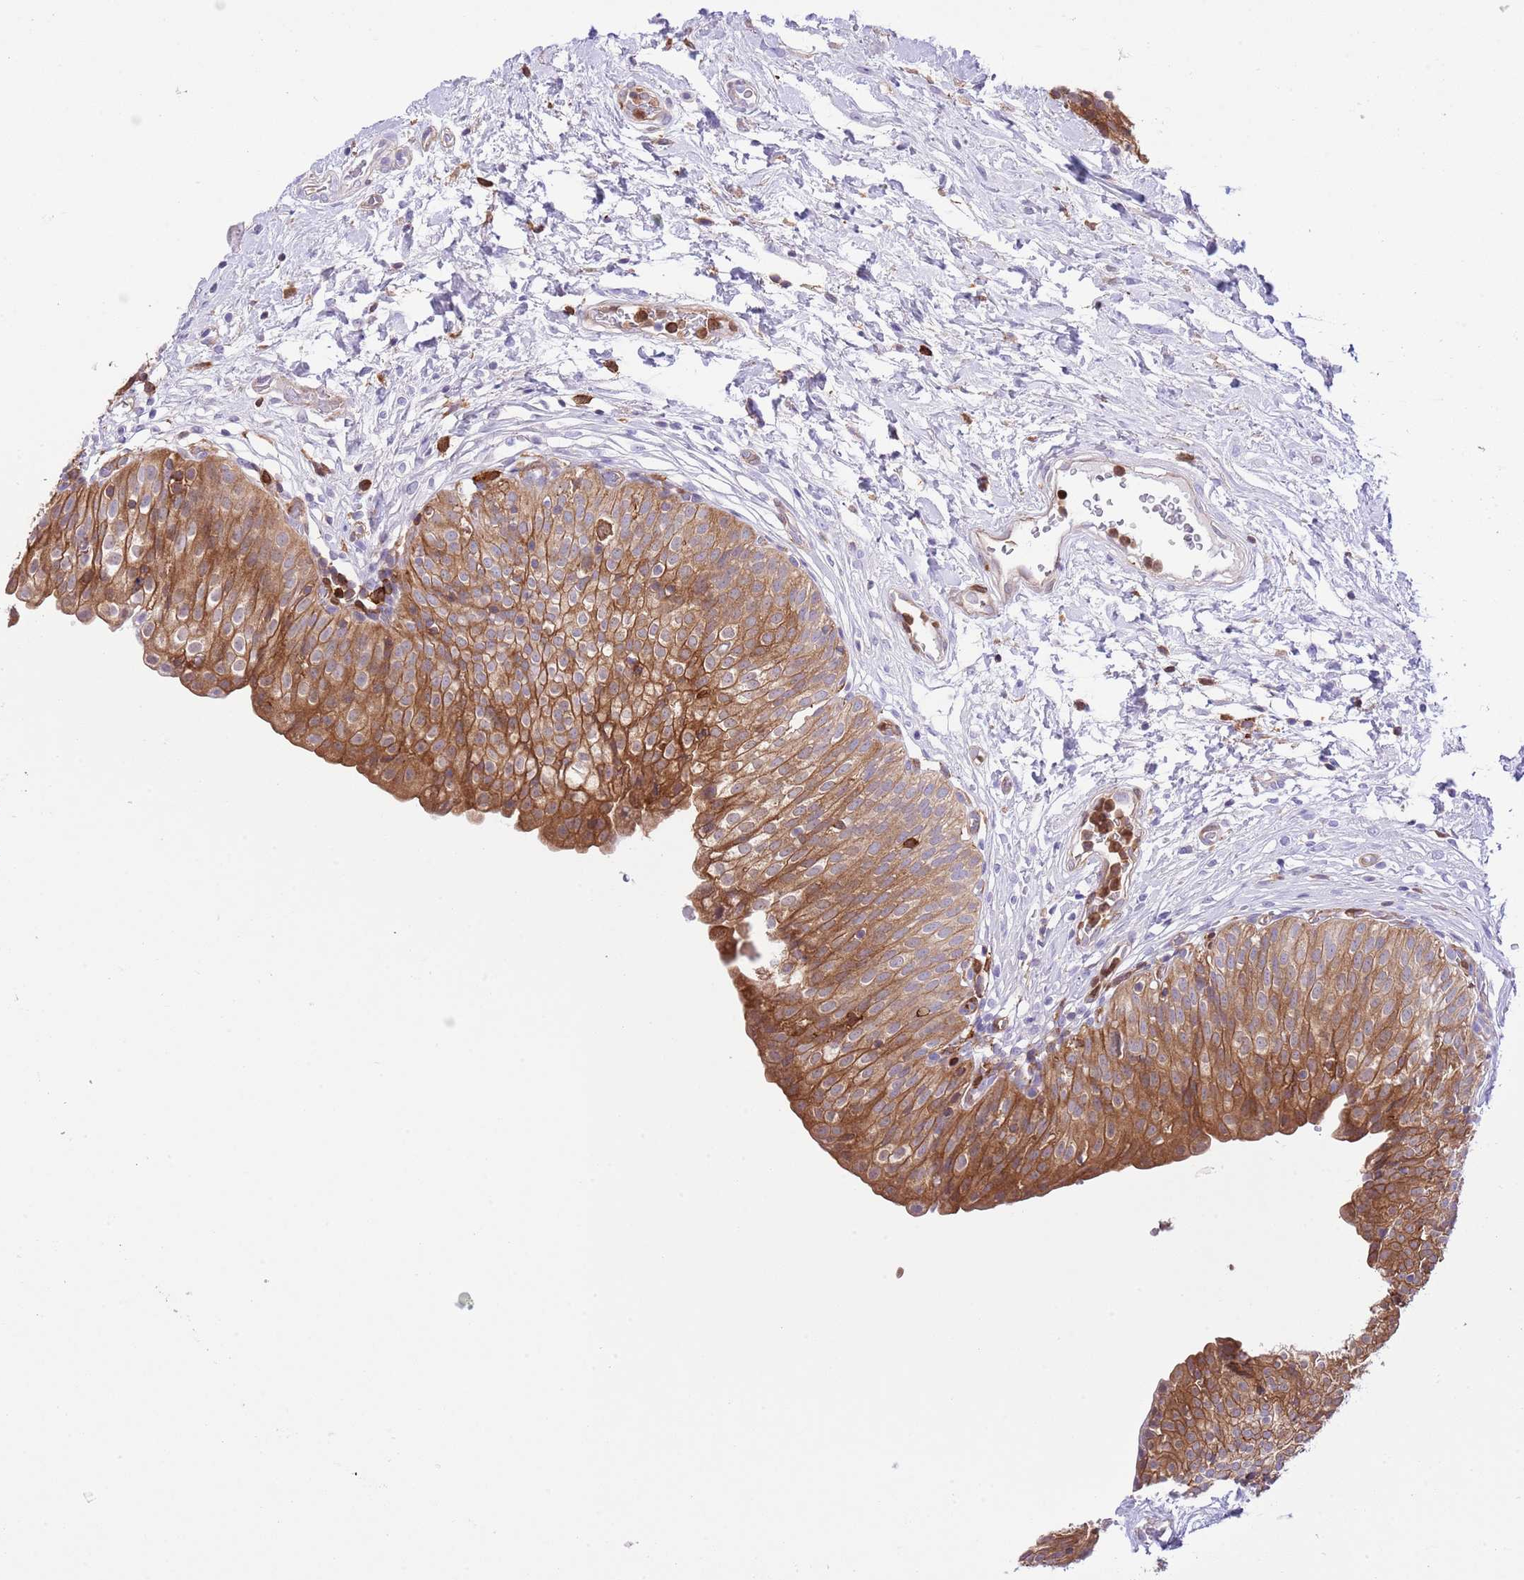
{"staining": {"intensity": "moderate", "quantity": ">75%", "location": "cytoplasmic/membranous"}, "tissue": "urinary bladder", "cell_type": "Urothelial cells", "image_type": "normal", "snomed": [{"axis": "morphology", "description": "Normal tissue, NOS"}, {"axis": "topography", "description": "Urinary bladder"}], "caption": "Normal urinary bladder shows moderate cytoplasmic/membranous positivity in approximately >75% of urothelial cells.", "gene": "EFHD2", "patient": {"sex": "male", "age": 55}}